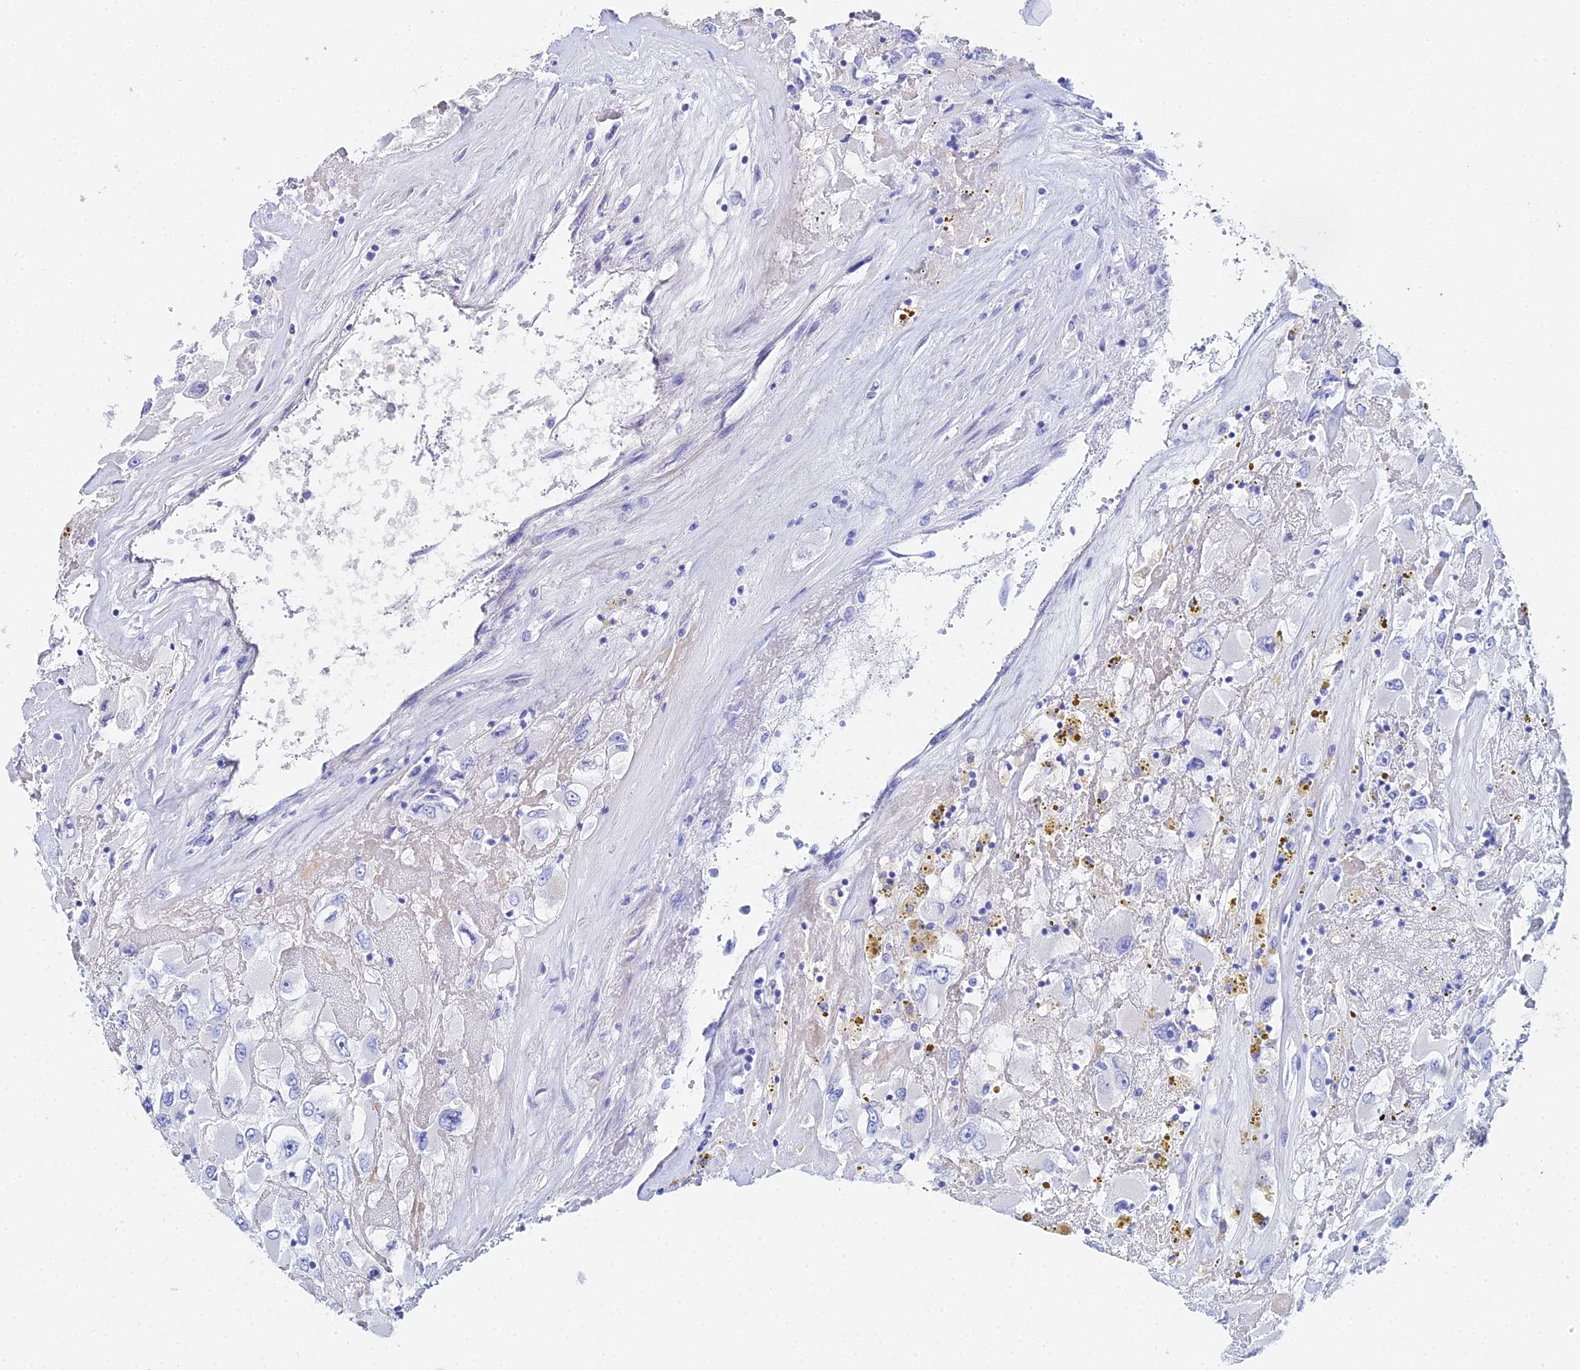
{"staining": {"intensity": "negative", "quantity": "none", "location": "none"}, "tissue": "renal cancer", "cell_type": "Tumor cells", "image_type": "cancer", "snomed": [{"axis": "morphology", "description": "Adenocarcinoma, NOS"}, {"axis": "topography", "description": "Kidney"}], "caption": "An image of human adenocarcinoma (renal) is negative for staining in tumor cells. Nuclei are stained in blue.", "gene": "CELA3A", "patient": {"sex": "female", "age": 52}}